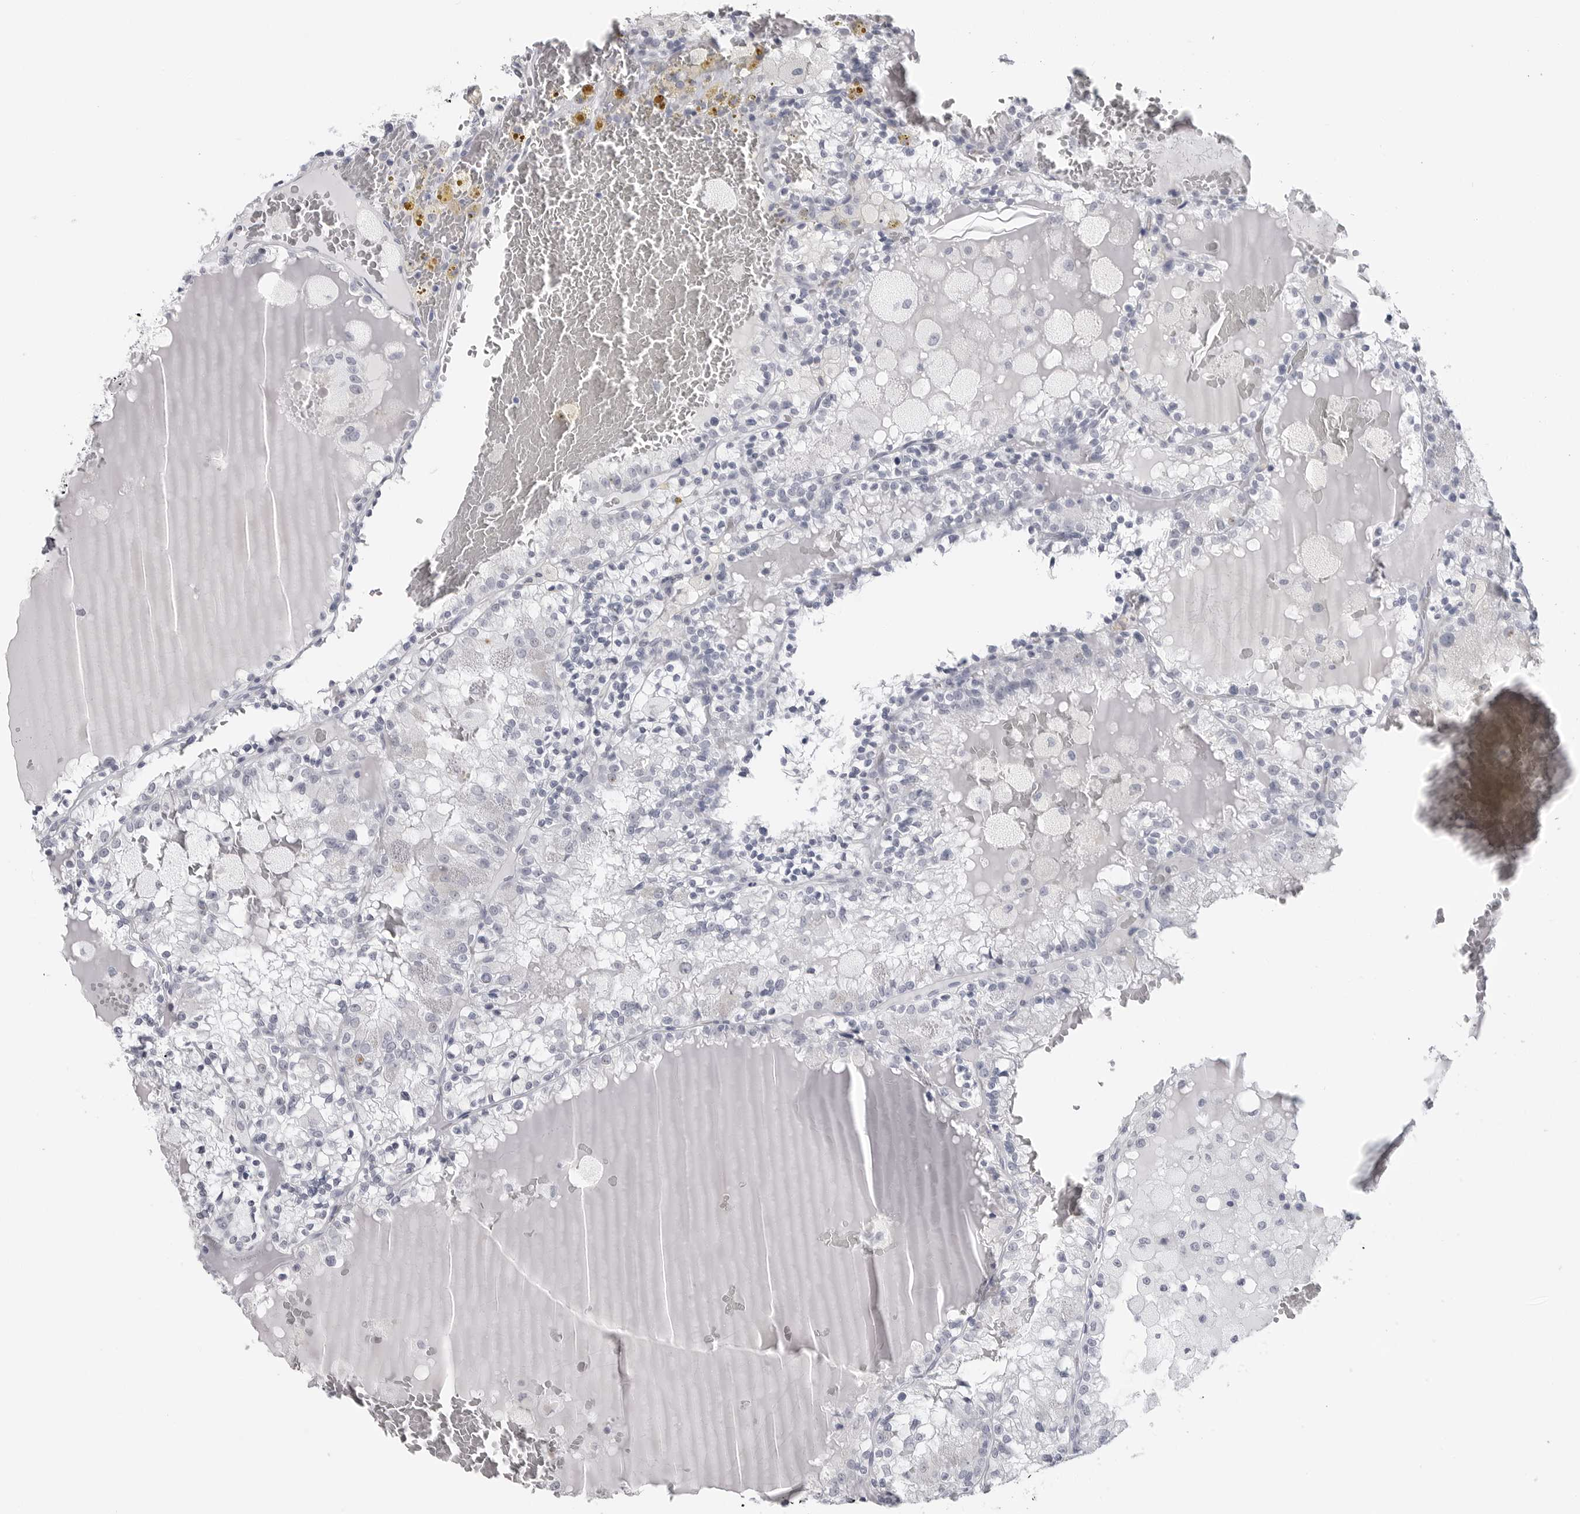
{"staining": {"intensity": "negative", "quantity": "none", "location": "none"}, "tissue": "renal cancer", "cell_type": "Tumor cells", "image_type": "cancer", "snomed": [{"axis": "morphology", "description": "Adenocarcinoma, NOS"}, {"axis": "topography", "description": "Kidney"}], "caption": "An immunohistochemistry histopathology image of renal cancer (adenocarcinoma) is shown. There is no staining in tumor cells of renal cancer (adenocarcinoma).", "gene": "PGA3", "patient": {"sex": "female", "age": 56}}